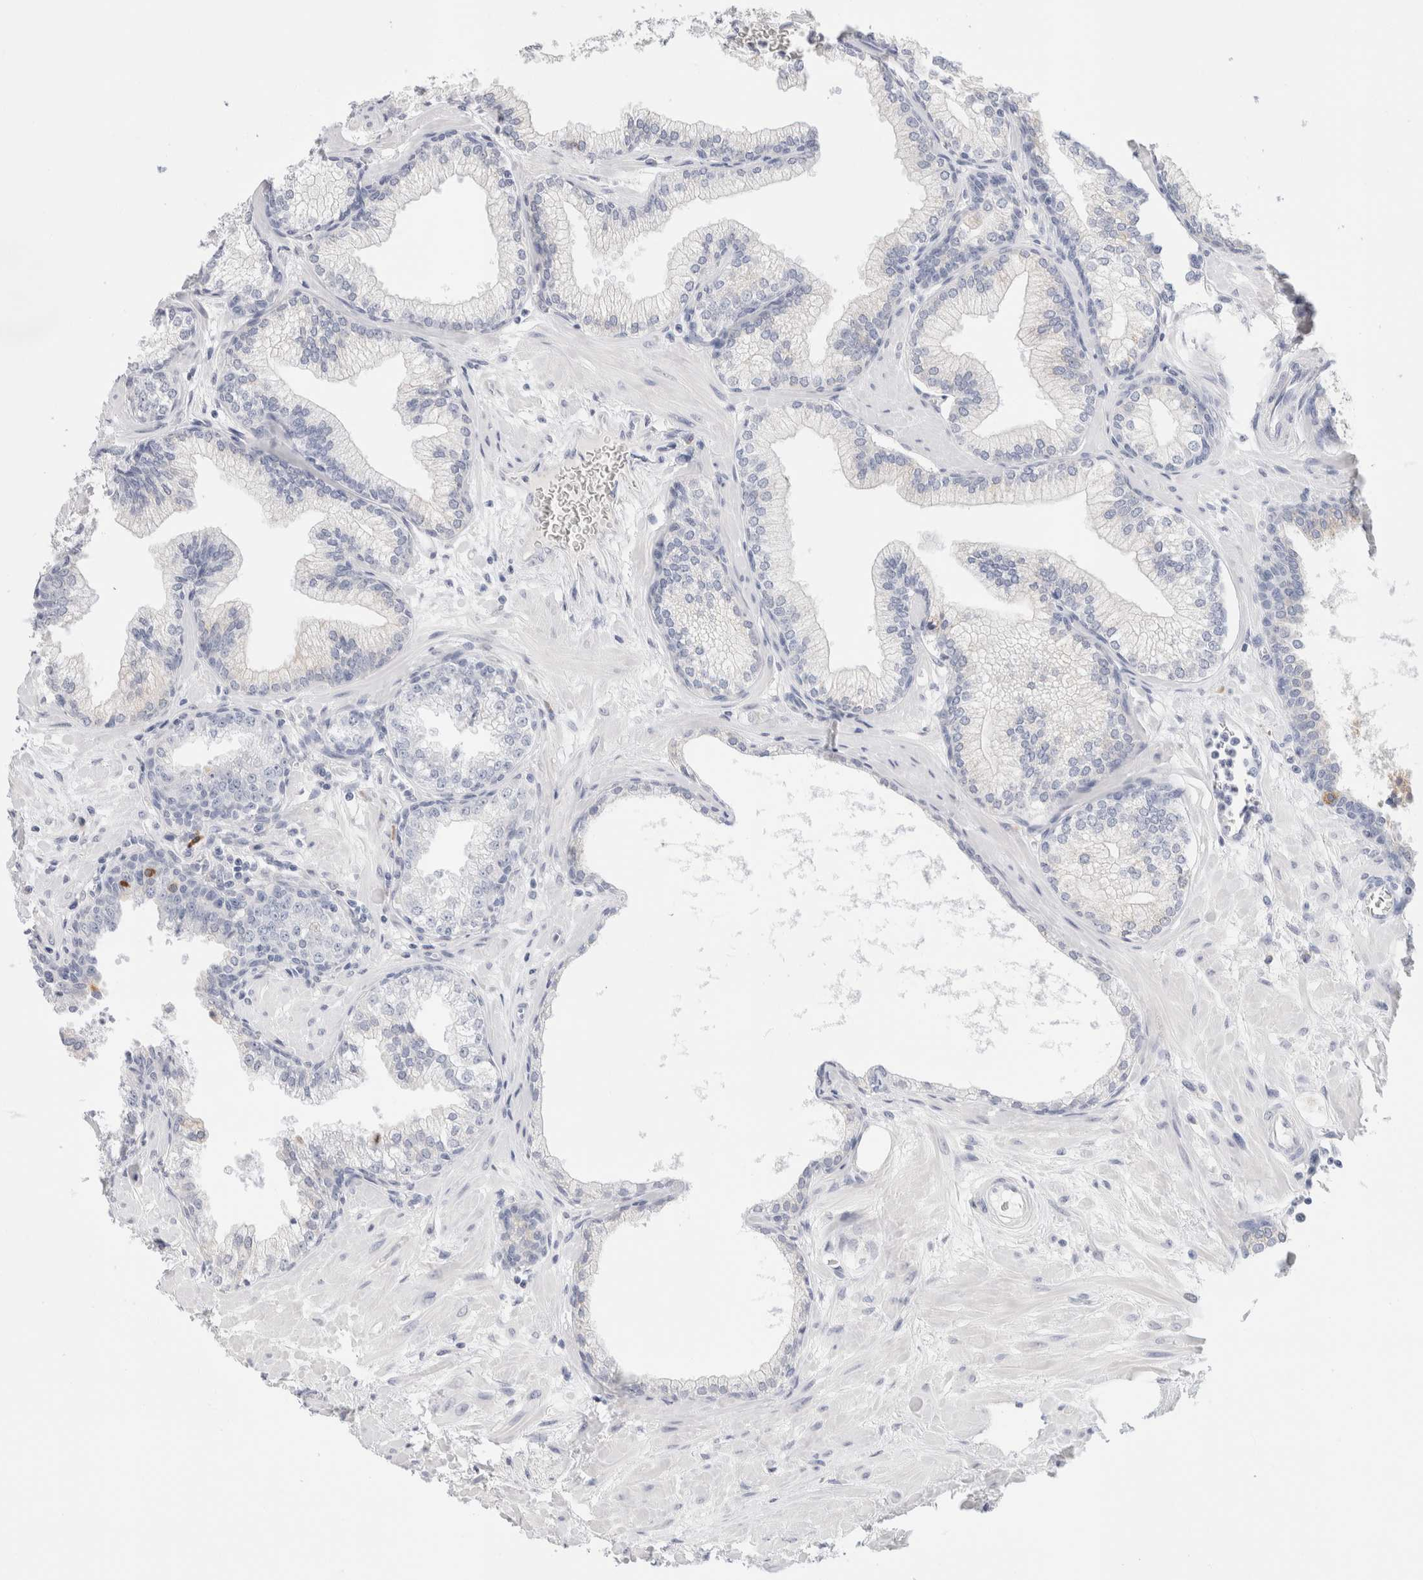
{"staining": {"intensity": "negative", "quantity": "none", "location": "none"}, "tissue": "prostate", "cell_type": "Glandular cells", "image_type": "normal", "snomed": [{"axis": "morphology", "description": "Normal tissue, NOS"}, {"axis": "morphology", "description": "Urothelial carcinoma, Low grade"}, {"axis": "topography", "description": "Urinary bladder"}, {"axis": "topography", "description": "Prostate"}], "caption": "There is no significant positivity in glandular cells of prostate.", "gene": "CSK", "patient": {"sex": "male", "age": 60}}